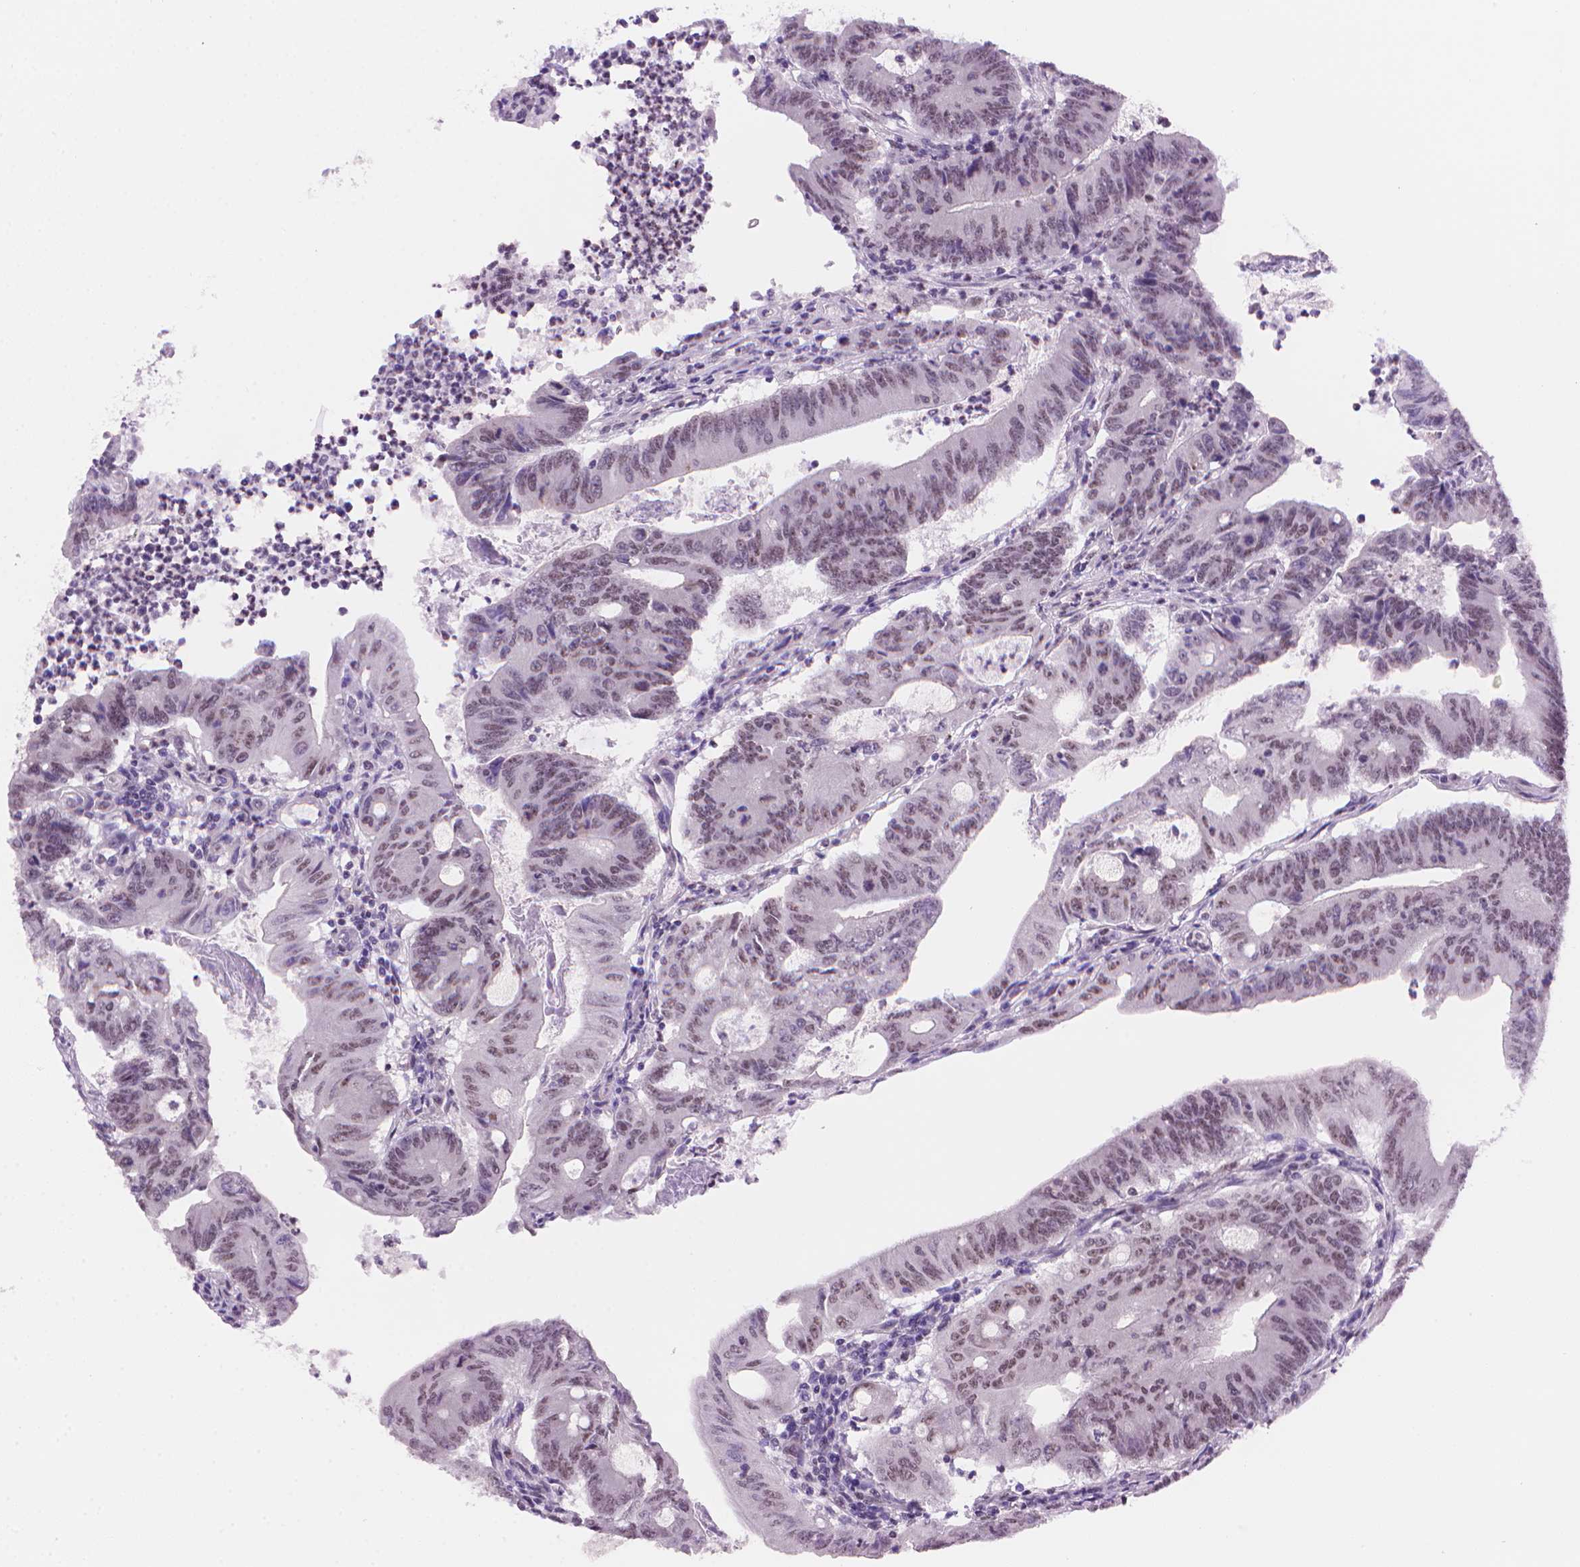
{"staining": {"intensity": "weak", "quantity": "25%-75%", "location": "nuclear"}, "tissue": "colorectal cancer", "cell_type": "Tumor cells", "image_type": "cancer", "snomed": [{"axis": "morphology", "description": "Adenocarcinoma, NOS"}, {"axis": "topography", "description": "Colon"}], "caption": "Protein analysis of colorectal cancer tissue displays weak nuclear expression in about 25%-75% of tumor cells.", "gene": "UBN1", "patient": {"sex": "female", "age": 70}}